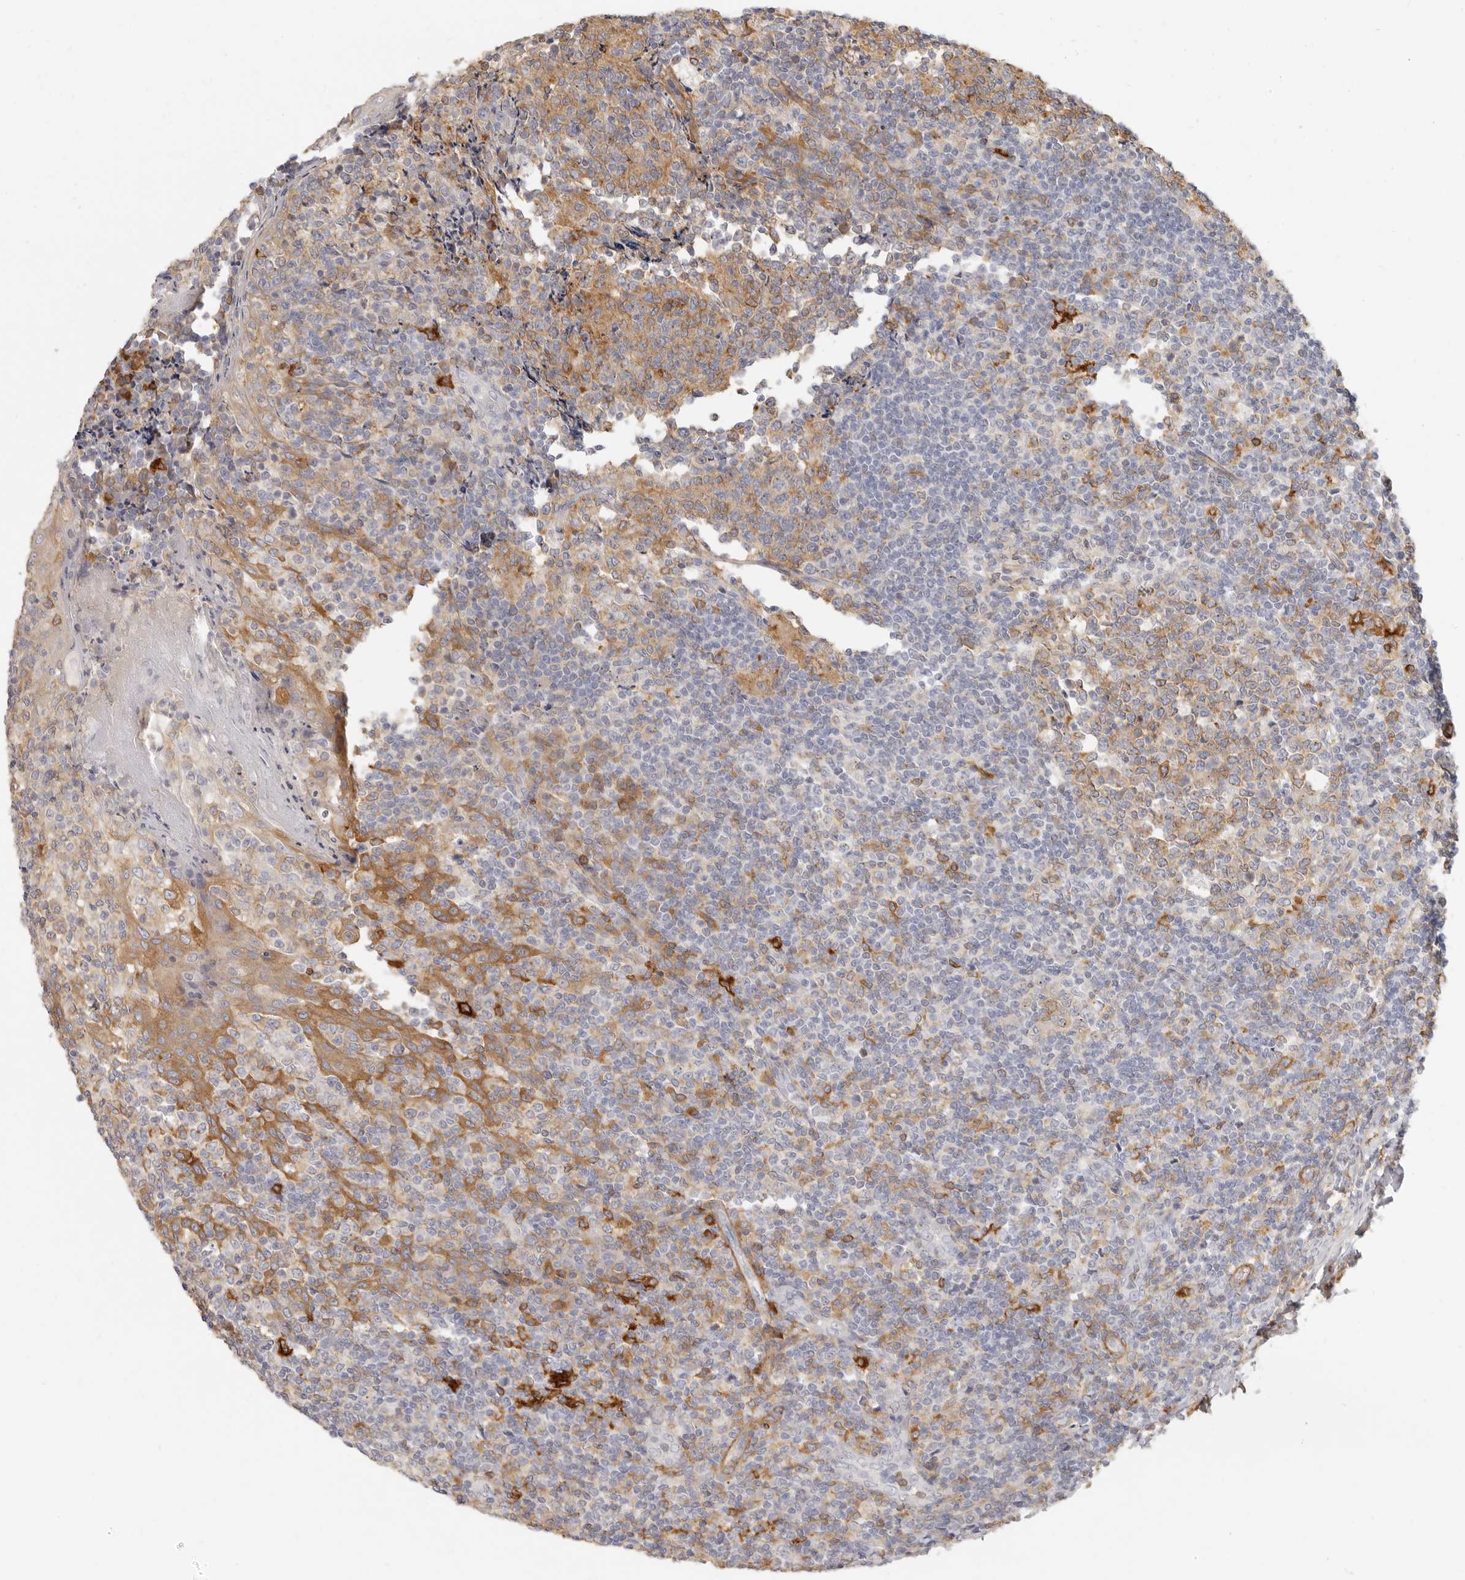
{"staining": {"intensity": "moderate", "quantity": "25%-75%", "location": "cytoplasmic/membranous"}, "tissue": "tonsil", "cell_type": "Germinal center cells", "image_type": "normal", "snomed": [{"axis": "morphology", "description": "Normal tissue, NOS"}, {"axis": "topography", "description": "Tonsil"}], "caption": "The micrograph exhibits a brown stain indicating the presence of a protein in the cytoplasmic/membranous of germinal center cells in tonsil.", "gene": "NIBAN1", "patient": {"sex": "female", "age": 19}}